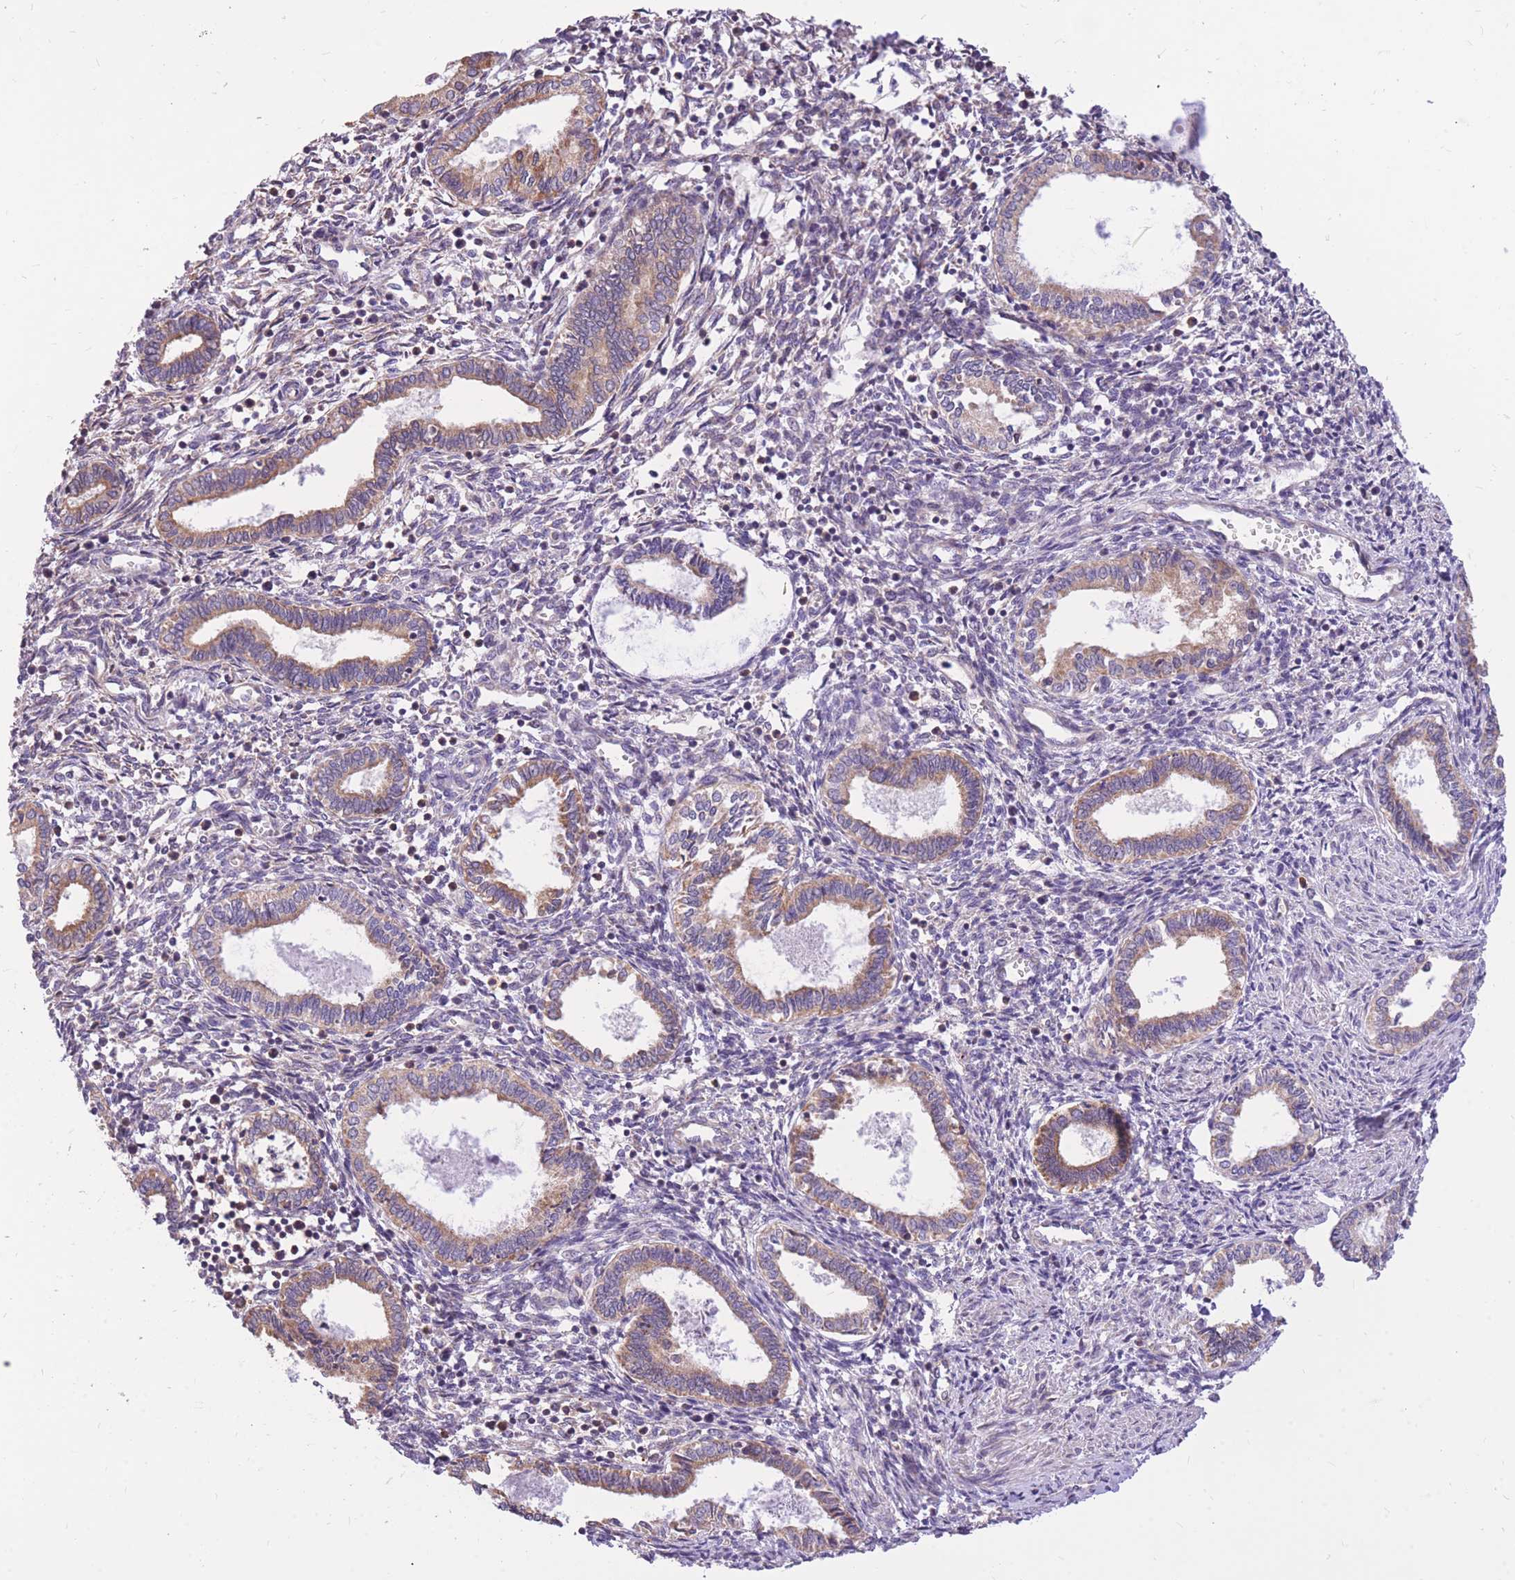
{"staining": {"intensity": "negative", "quantity": "none", "location": "none"}, "tissue": "endometrium", "cell_type": "Cells in endometrial stroma", "image_type": "normal", "snomed": [{"axis": "morphology", "description": "Normal tissue, NOS"}, {"axis": "topography", "description": "Endometrium"}], "caption": "This is a histopathology image of immunohistochemistry (IHC) staining of normal endometrium, which shows no staining in cells in endometrial stroma.", "gene": "TOPAZ1", "patient": {"sex": "female", "age": 37}}